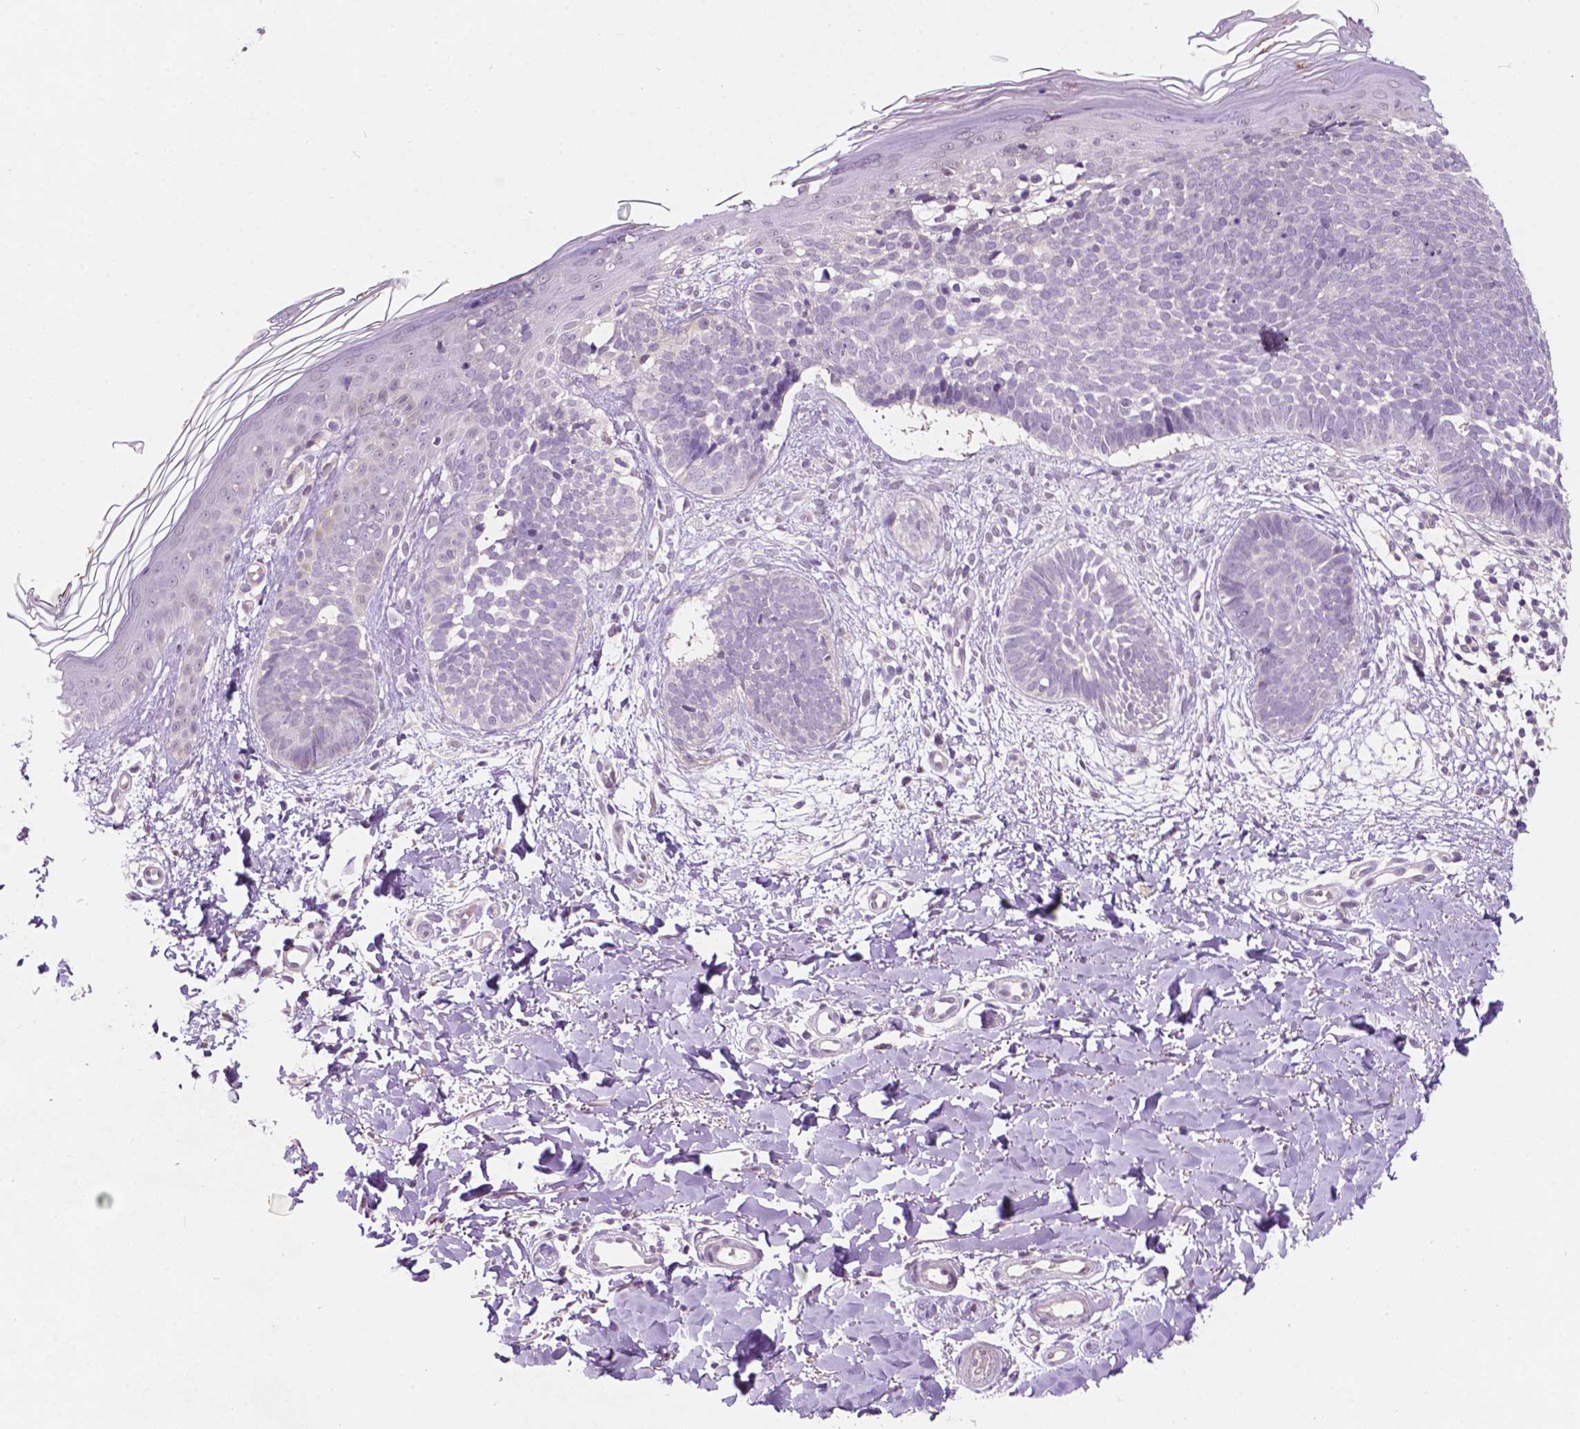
{"staining": {"intensity": "negative", "quantity": "none", "location": "none"}, "tissue": "skin cancer", "cell_type": "Tumor cells", "image_type": "cancer", "snomed": [{"axis": "morphology", "description": "Basal cell carcinoma"}, {"axis": "topography", "description": "Skin"}], "caption": "Immunohistochemical staining of human skin basal cell carcinoma exhibits no significant expression in tumor cells.", "gene": "TM6SF2", "patient": {"sex": "female", "age": 51}}